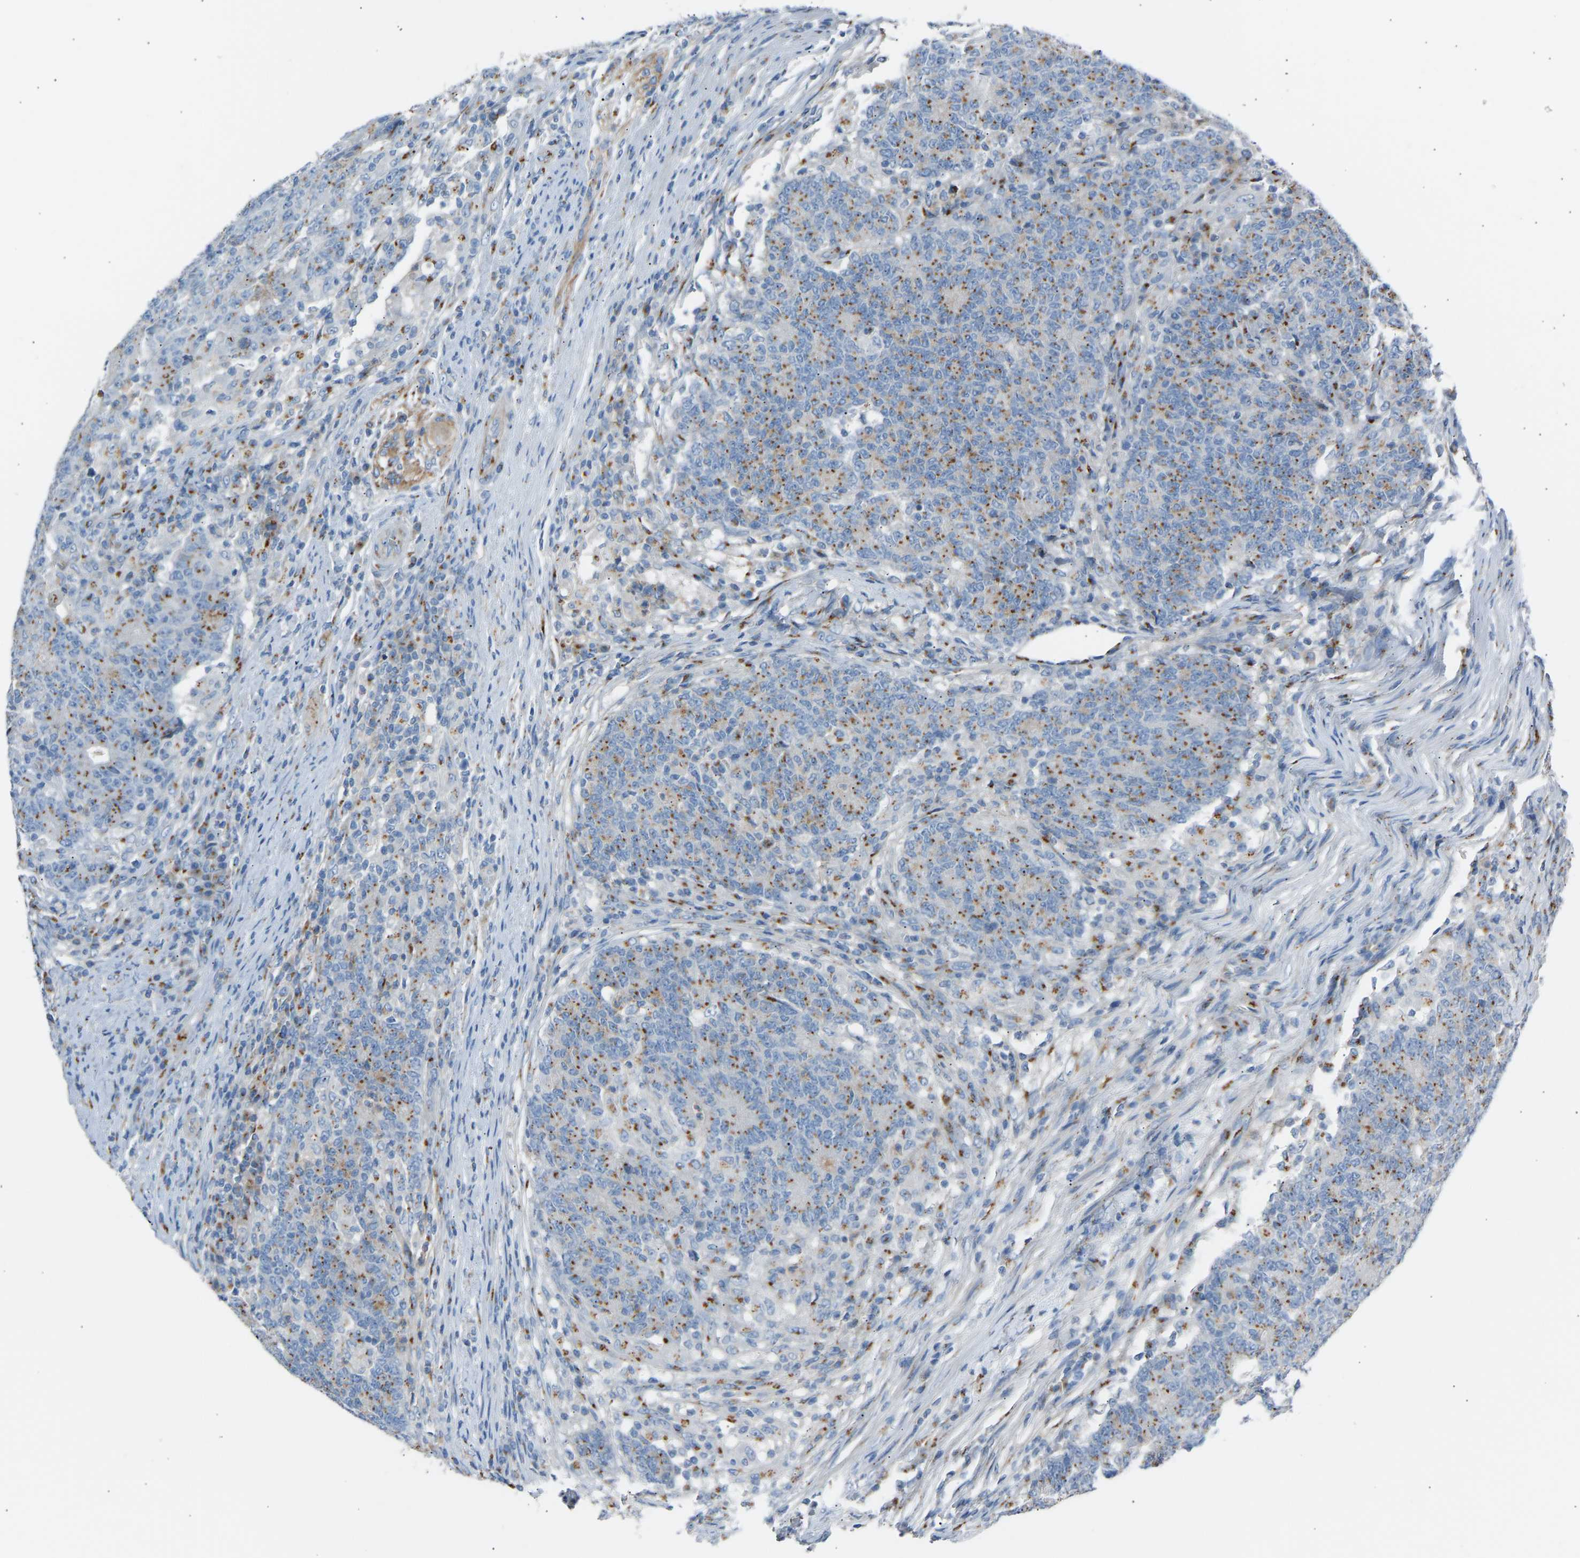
{"staining": {"intensity": "moderate", "quantity": ">75%", "location": "cytoplasmic/membranous"}, "tissue": "colorectal cancer", "cell_type": "Tumor cells", "image_type": "cancer", "snomed": [{"axis": "morphology", "description": "Normal tissue, NOS"}, {"axis": "morphology", "description": "Adenocarcinoma, NOS"}, {"axis": "topography", "description": "Colon"}], "caption": "Protein analysis of colorectal cancer tissue reveals moderate cytoplasmic/membranous staining in about >75% of tumor cells.", "gene": "CYREN", "patient": {"sex": "female", "age": 75}}